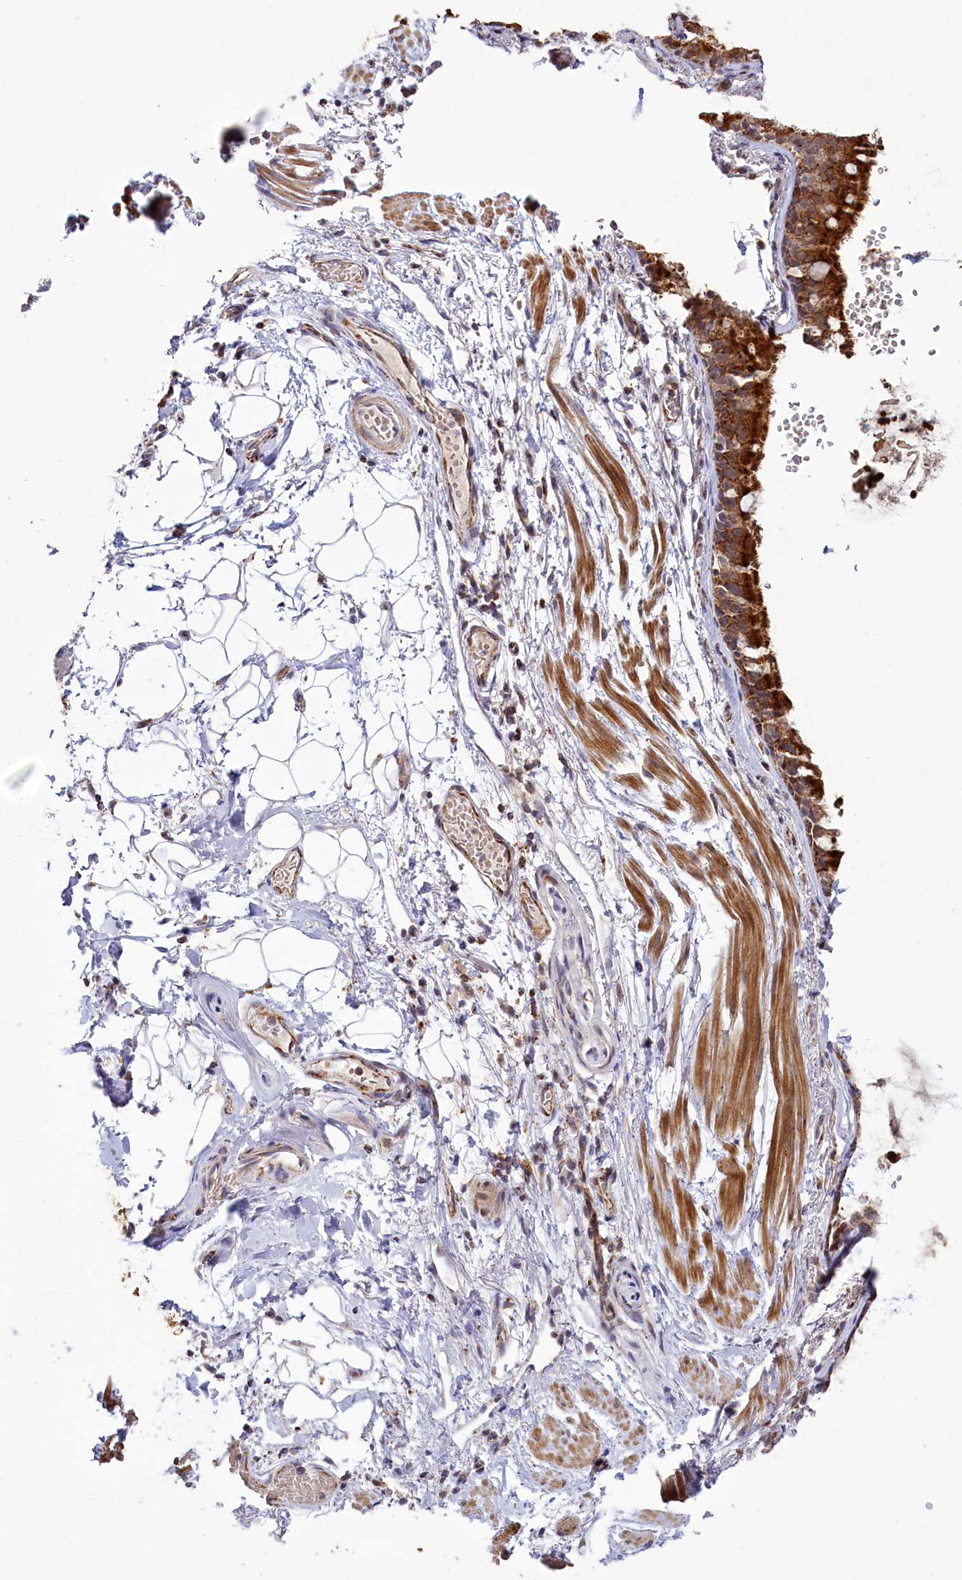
{"staining": {"intensity": "negative", "quantity": "none", "location": "none"}, "tissue": "adipose tissue", "cell_type": "Adipocytes", "image_type": "normal", "snomed": [{"axis": "morphology", "description": "Normal tissue, NOS"}, {"axis": "topography", "description": "Lymph node"}, {"axis": "topography", "description": "Cartilage tissue"}, {"axis": "topography", "description": "Bronchus"}], "caption": "This image is of normal adipose tissue stained with immunohistochemistry to label a protein in brown with the nuclei are counter-stained blue. There is no expression in adipocytes.", "gene": "DYNC2H1", "patient": {"sex": "male", "age": 63}}